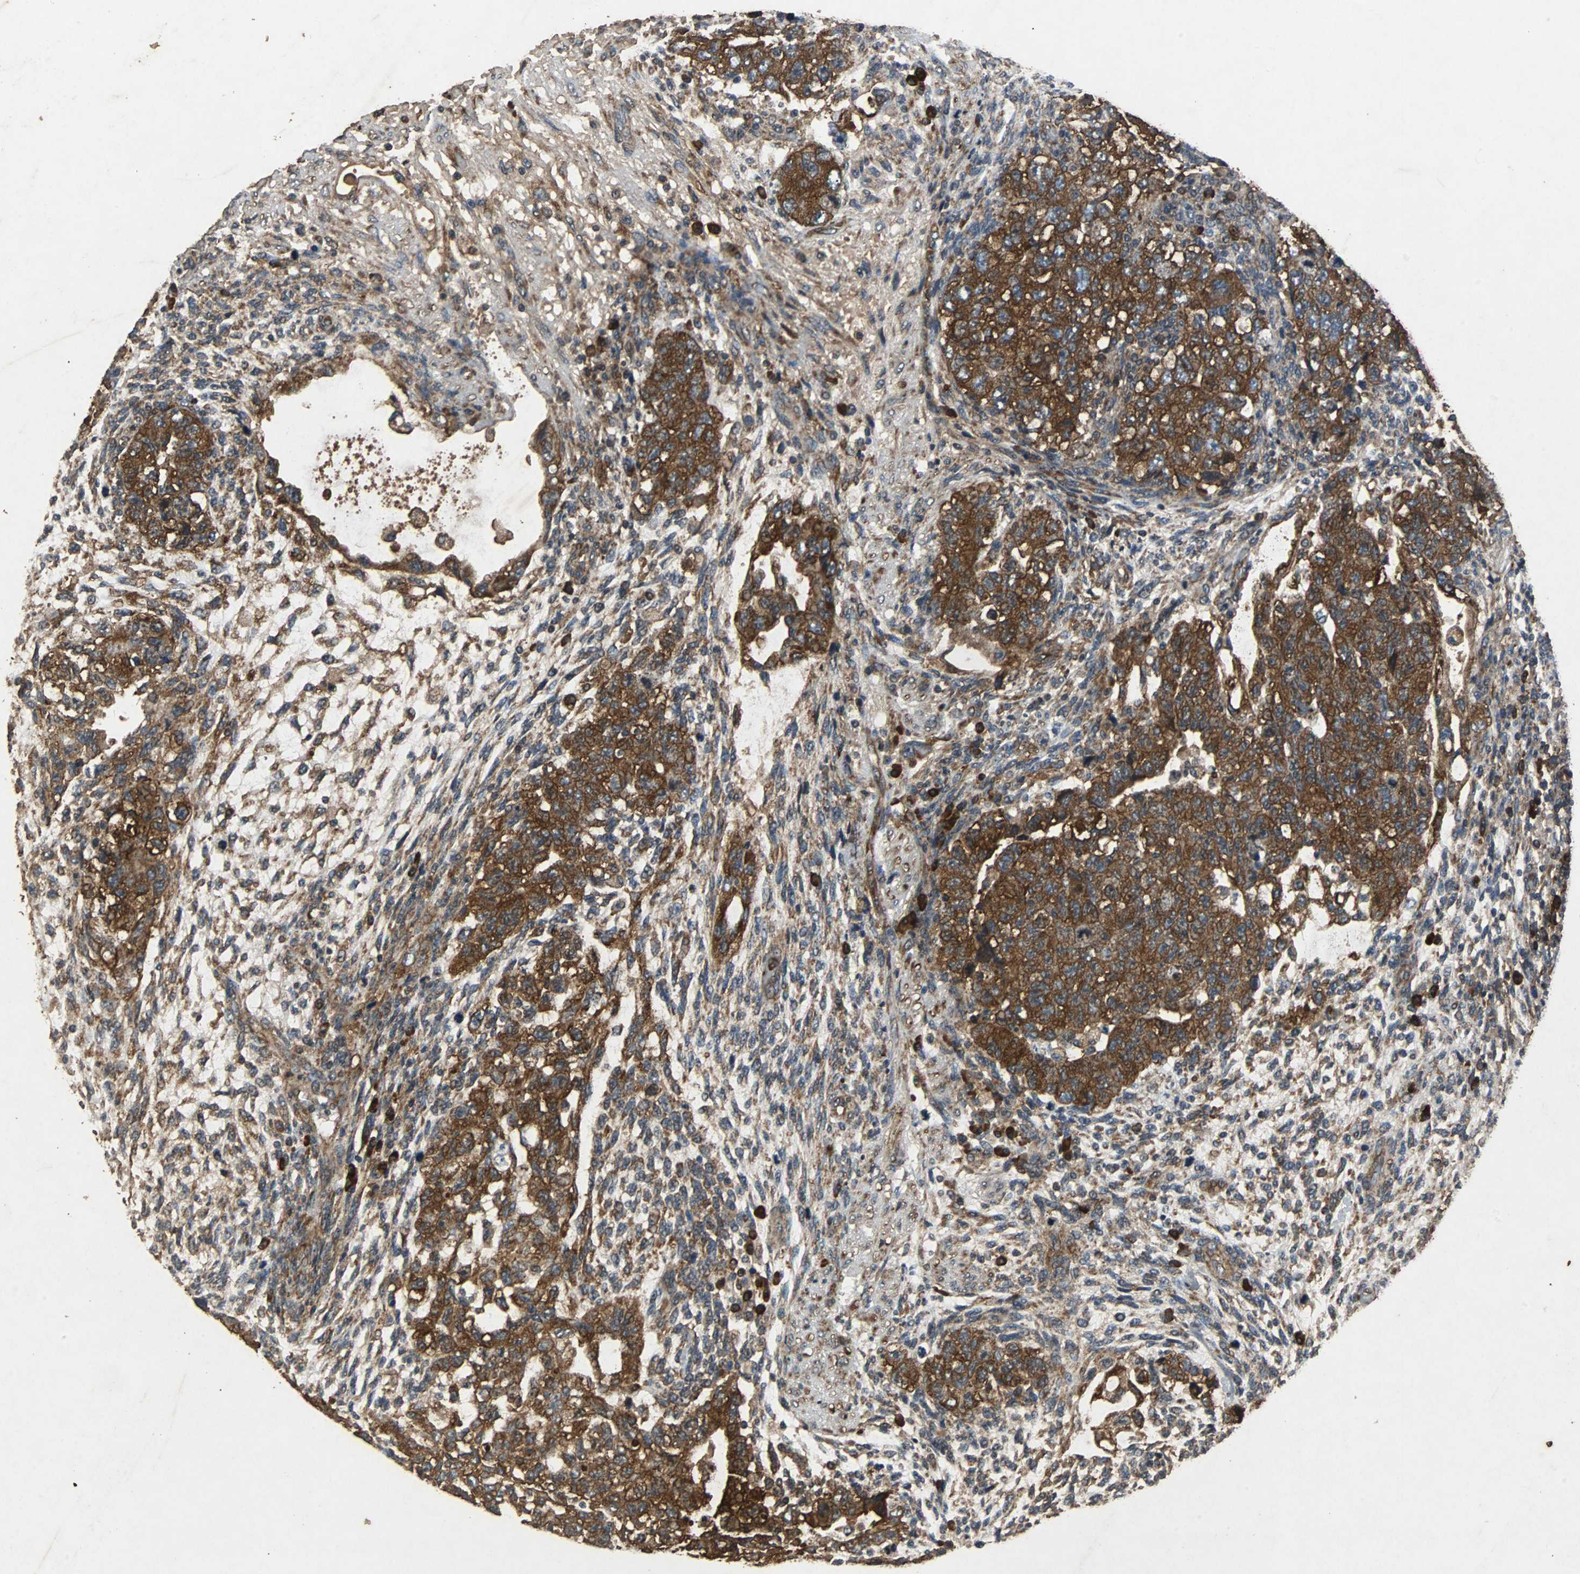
{"staining": {"intensity": "strong", "quantity": "25%-75%", "location": "cytoplasmic/membranous"}, "tissue": "testis cancer", "cell_type": "Tumor cells", "image_type": "cancer", "snomed": [{"axis": "morphology", "description": "Normal tissue, NOS"}, {"axis": "morphology", "description": "Carcinoma, Embryonal, NOS"}, {"axis": "topography", "description": "Testis"}], "caption": "Immunohistochemistry of testis cancer exhibits high levels of strong cytoplasmic/membranous expression in approximately 25%-75% of tumor cells. The staining was performed using DAB (3,3'-diaminobenzidine) to visualize the protein expression in brown, while the nuclei were stained in blue with hematoxylin (Magnification: 20x).", "gene": "NAA10", "patient": {"sex": "male", "age": 36}}